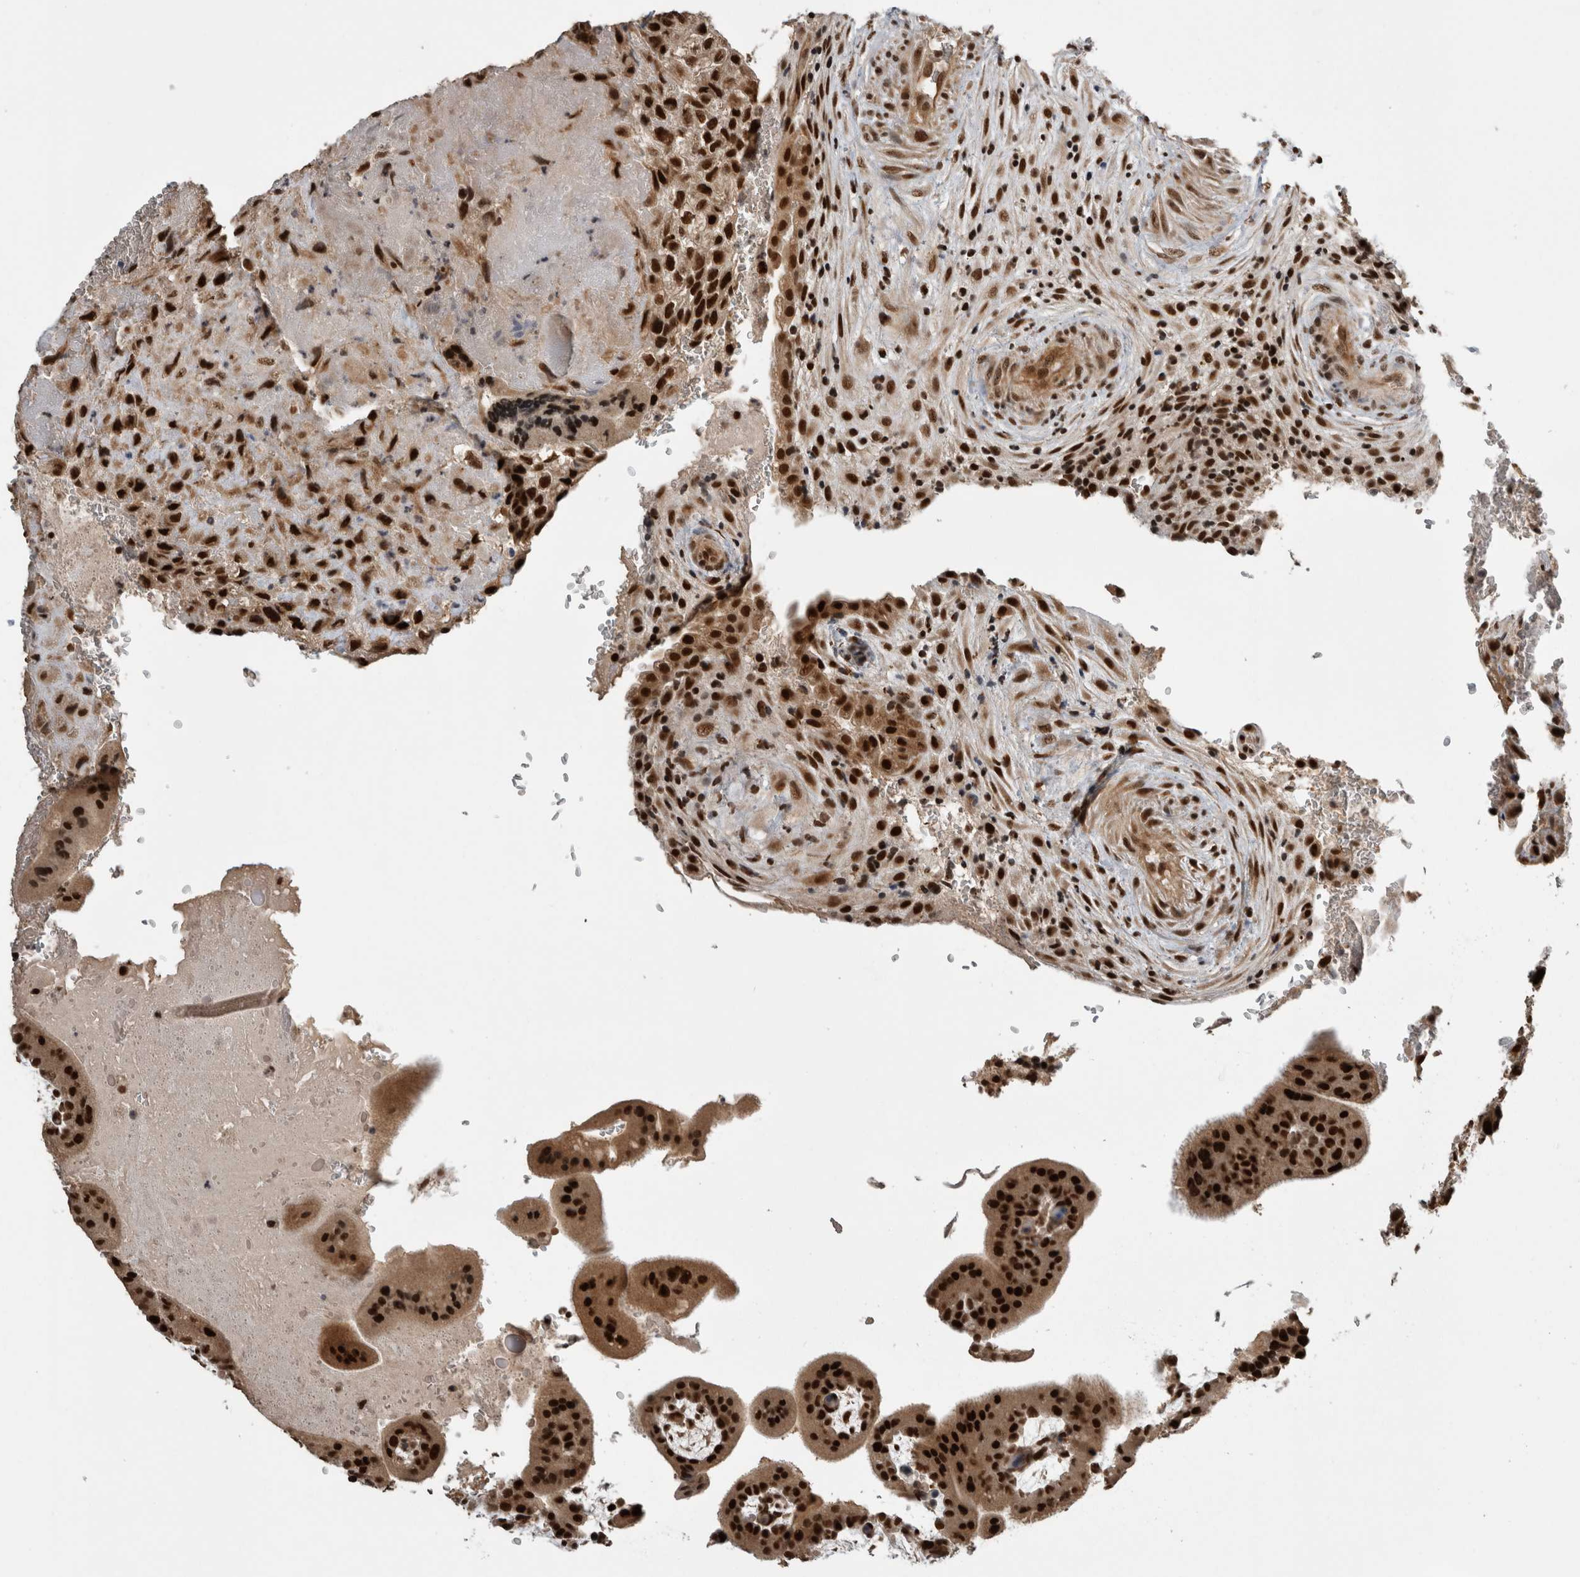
{"staining": {"intensity": "strong", "quantity": ">75%", "location": "cytoplasmic/membranous,nuclear"}, "tissue": "placenta", "cell_type": "Decidual cells", "image_type": "normal", "snomed": [{"axis": "morphology", "description": "Normal tissue, NOS"}, {"axis": "topography", "description": "Placenta"}], "caption": "Protein expression analysis of benign human placenta reveals strong cytoplasmic/membranous,nuclear expression in approximately >75% of decidual cells.", "gene": "CPSF2", "patient": {"sex": "female", "age": 35}}